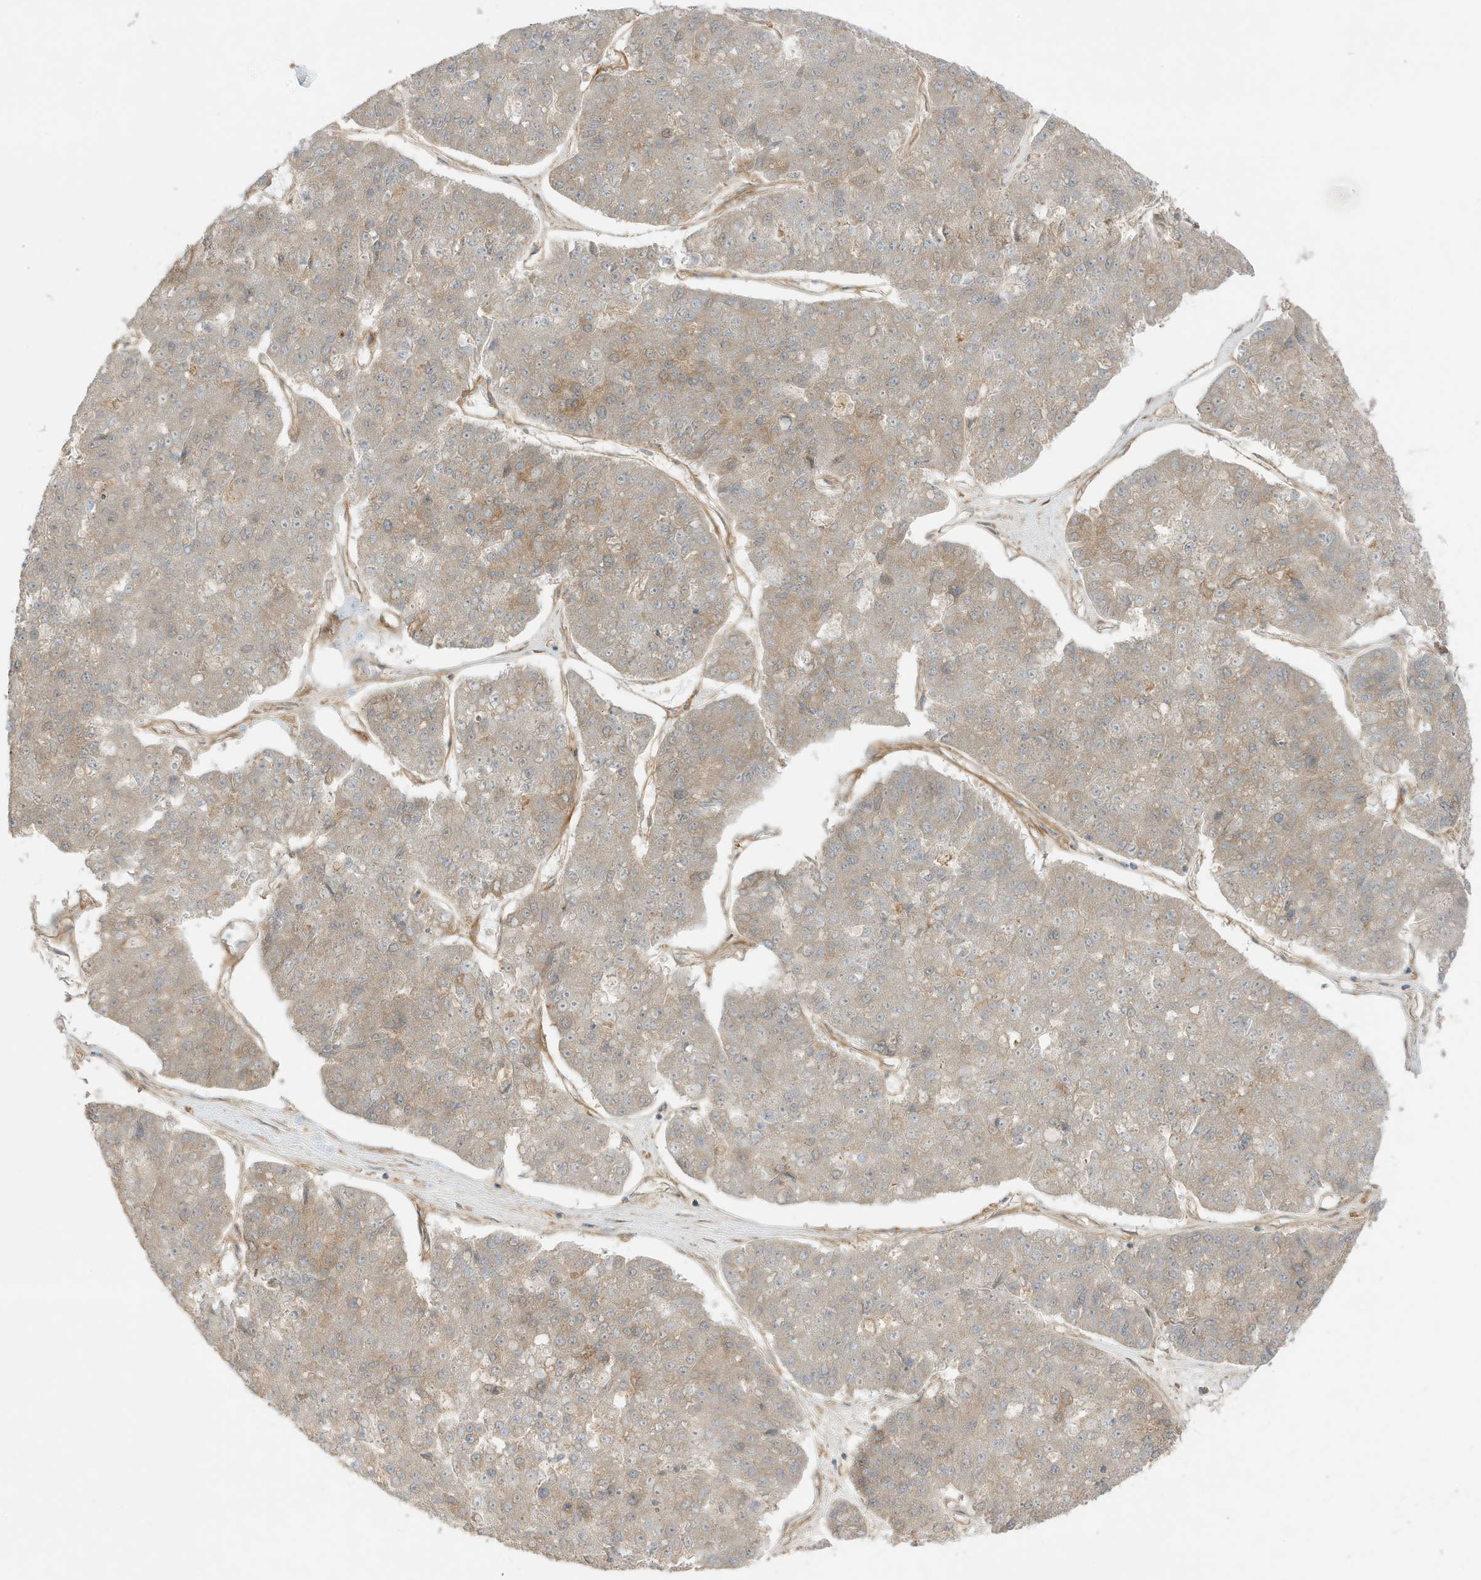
{"staining": {"intensity": "moderate", "quantity": "<25%", "location": "cytoplasmic/membranous"}, "tissue": "pancreatic cancer", "cell_type": "Tumor cells", "image_type": "cancer", "snomed": [{"axis": "morphology", "description": "Adenocarcinoma, NOS"}, {"axis": "topography", "description": "Pancreas"}], "caption": "Immunohistochemistry (IHC) image of adenocarcinoma (pancreatic) stained for a protein (brown), which reveals low levels of moderate cytoplasmic/membranous expression in approximately <25% of tumor cells.", "gene": "SCARF2", "patient": {"sex": "male", "age": 50}}